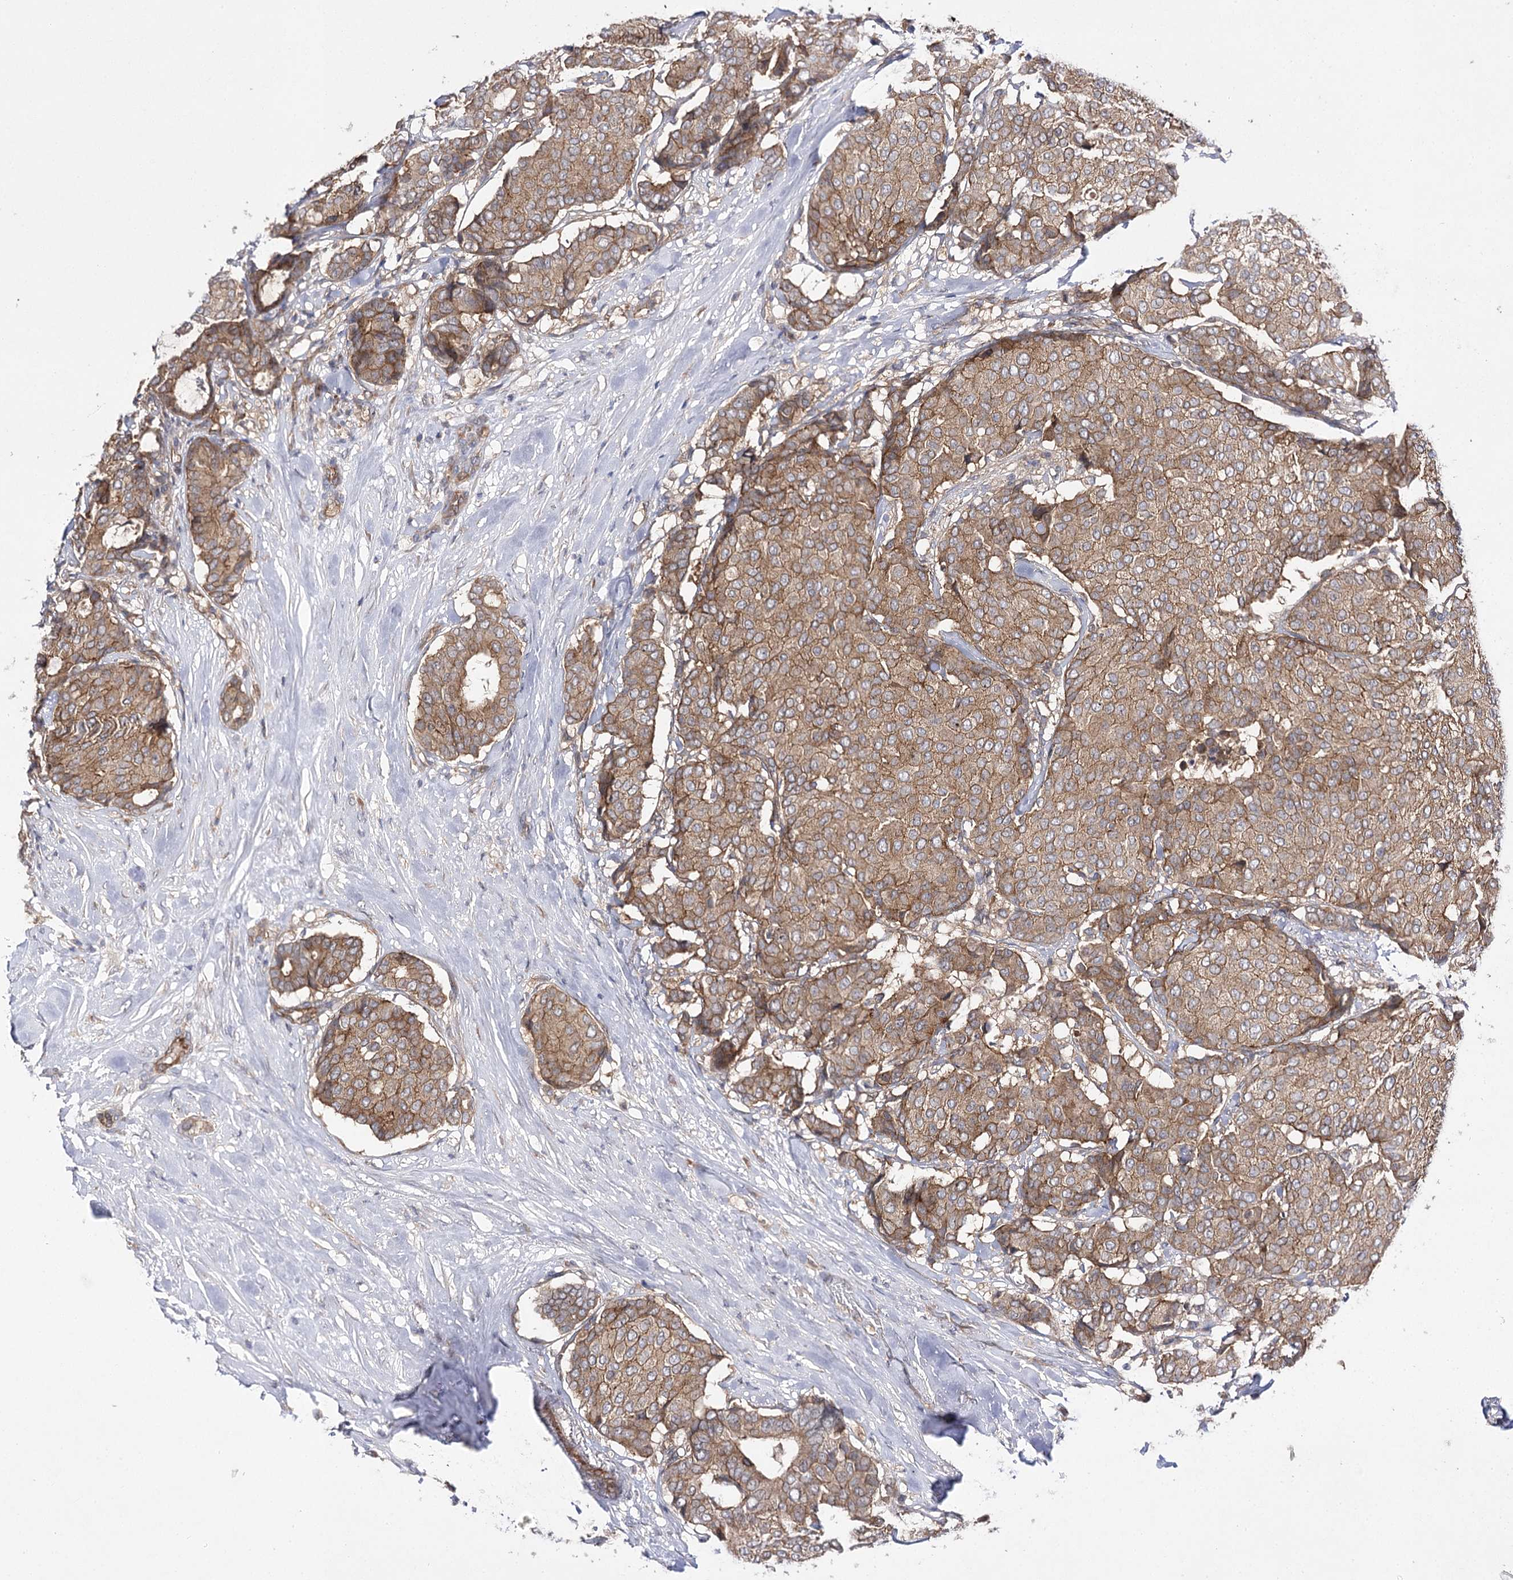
{"staining": {"intensity": "moderate", "quantity": ">75%", "location": "cytoplasmic/membranous"}, "tissue": "breast cancer", "cell_type": "Tumor cells", "image_type": "cancer", "snomed": [{"axis": "morphology", "description": "Duct carcinoma"}, {"axis": "topography", "description": "Breast"}], "caption": "The histopathology image demonstrates staining of intraductal carcinoma (breast), revealing moderate cytoplasmic/membranous protein positivity (brown color) within tumor cells.", "gene": "BCR", "patient": {"sex": "female", "age": 75}}